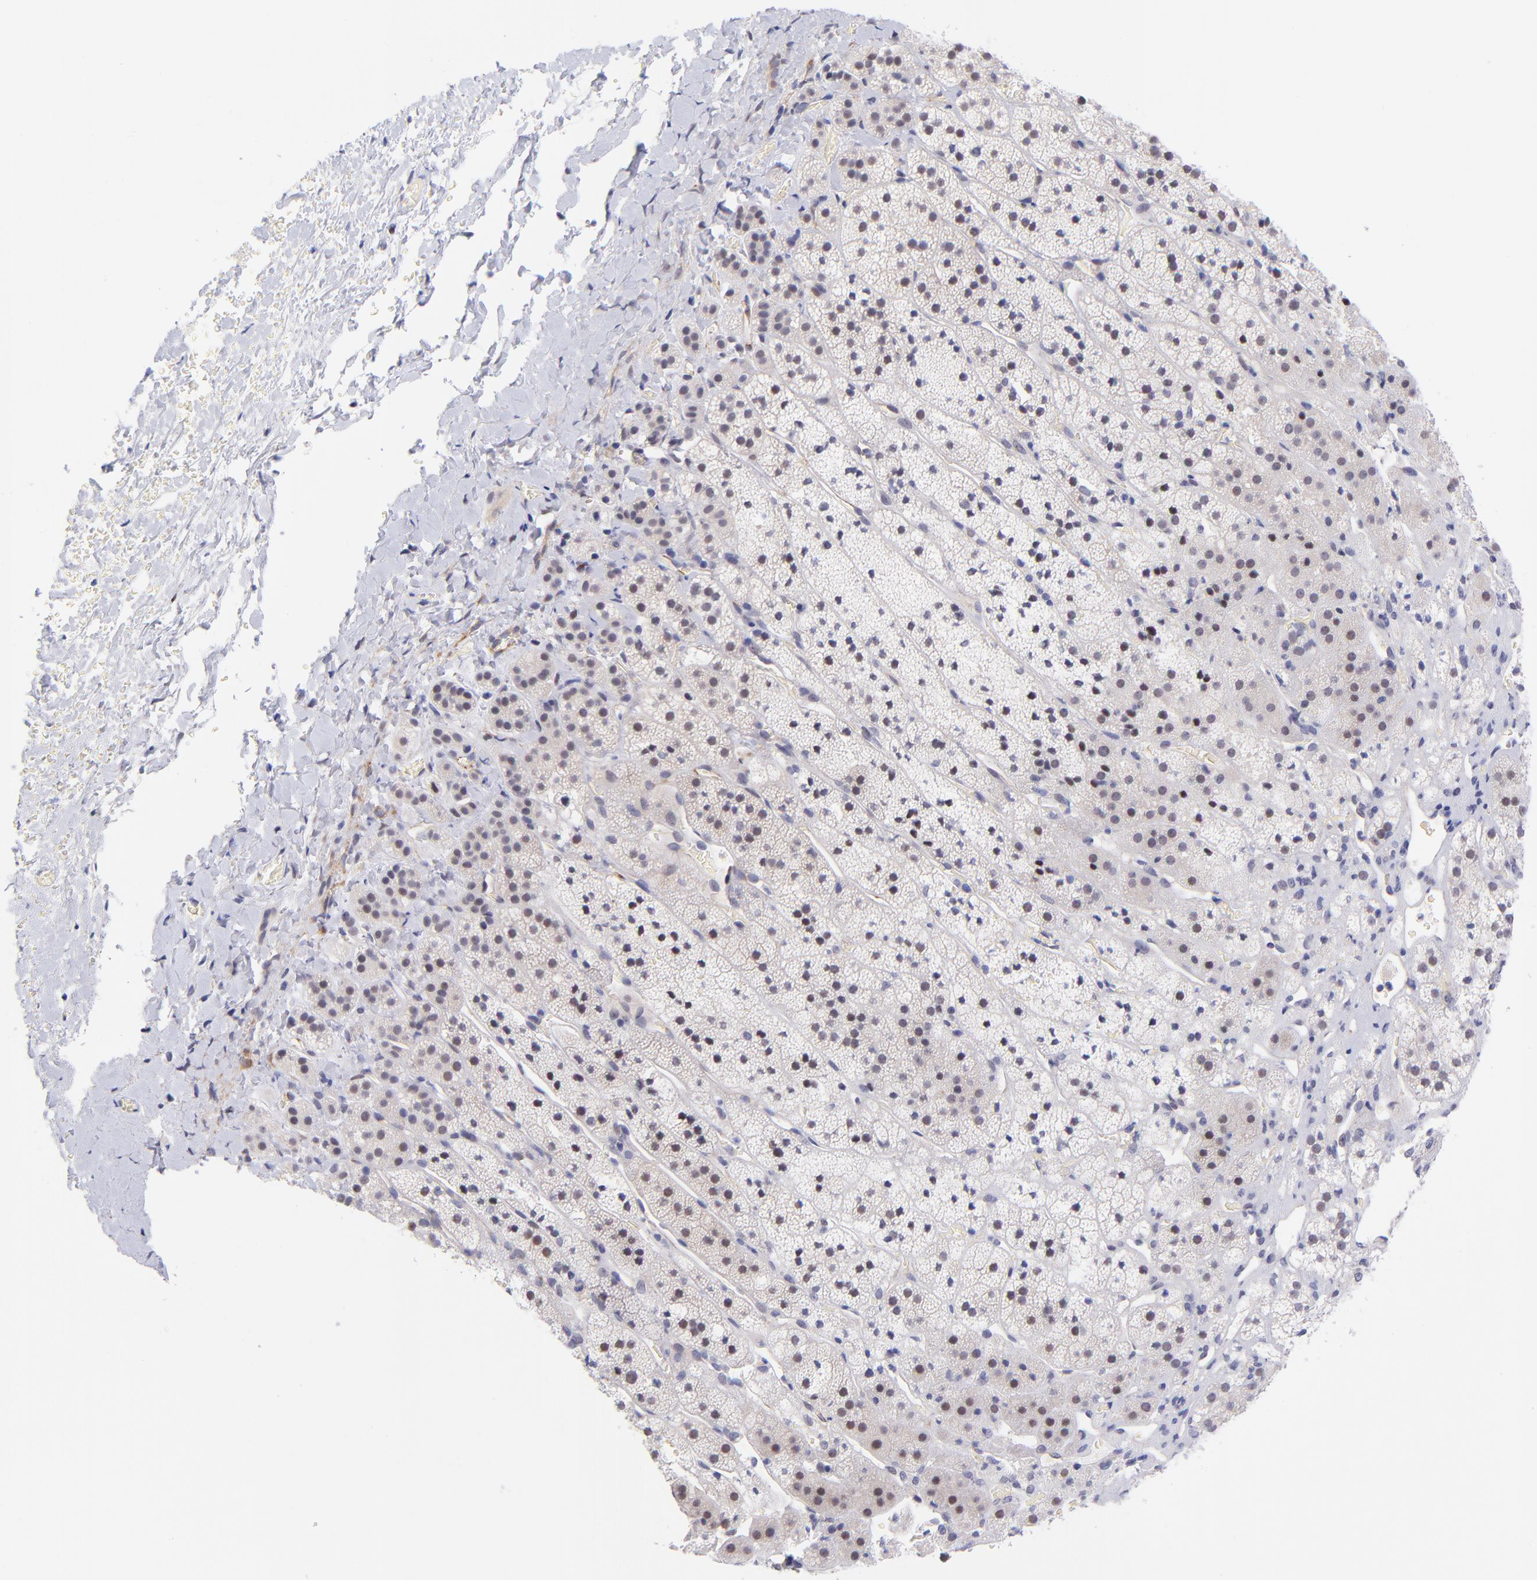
{"staining": {"intensity": "weak", "quantity": "25%-75%", "location": "nuclear"}, "tissue": "adrenal gland", "cell_type": "Glandular cells", "image_type": "normal", "snomed": [{"axis": "morphology", "description": "Normal tissue, NOS"}, {"axis": "topography", "description": "Adrenal gland"}], "caption": "IHC staining of normal adrenal gland, which shows low levels of weak nuclear positivity in about 25%-75% of glandular cells indicating weak nuclear protein expression. The staining was performed using DAB (brown) for protein detection and nuclei were counterstained in hematoxylin (blue).", "gene": "SOX6", "patient": {"sex": "female", "age": 44}}